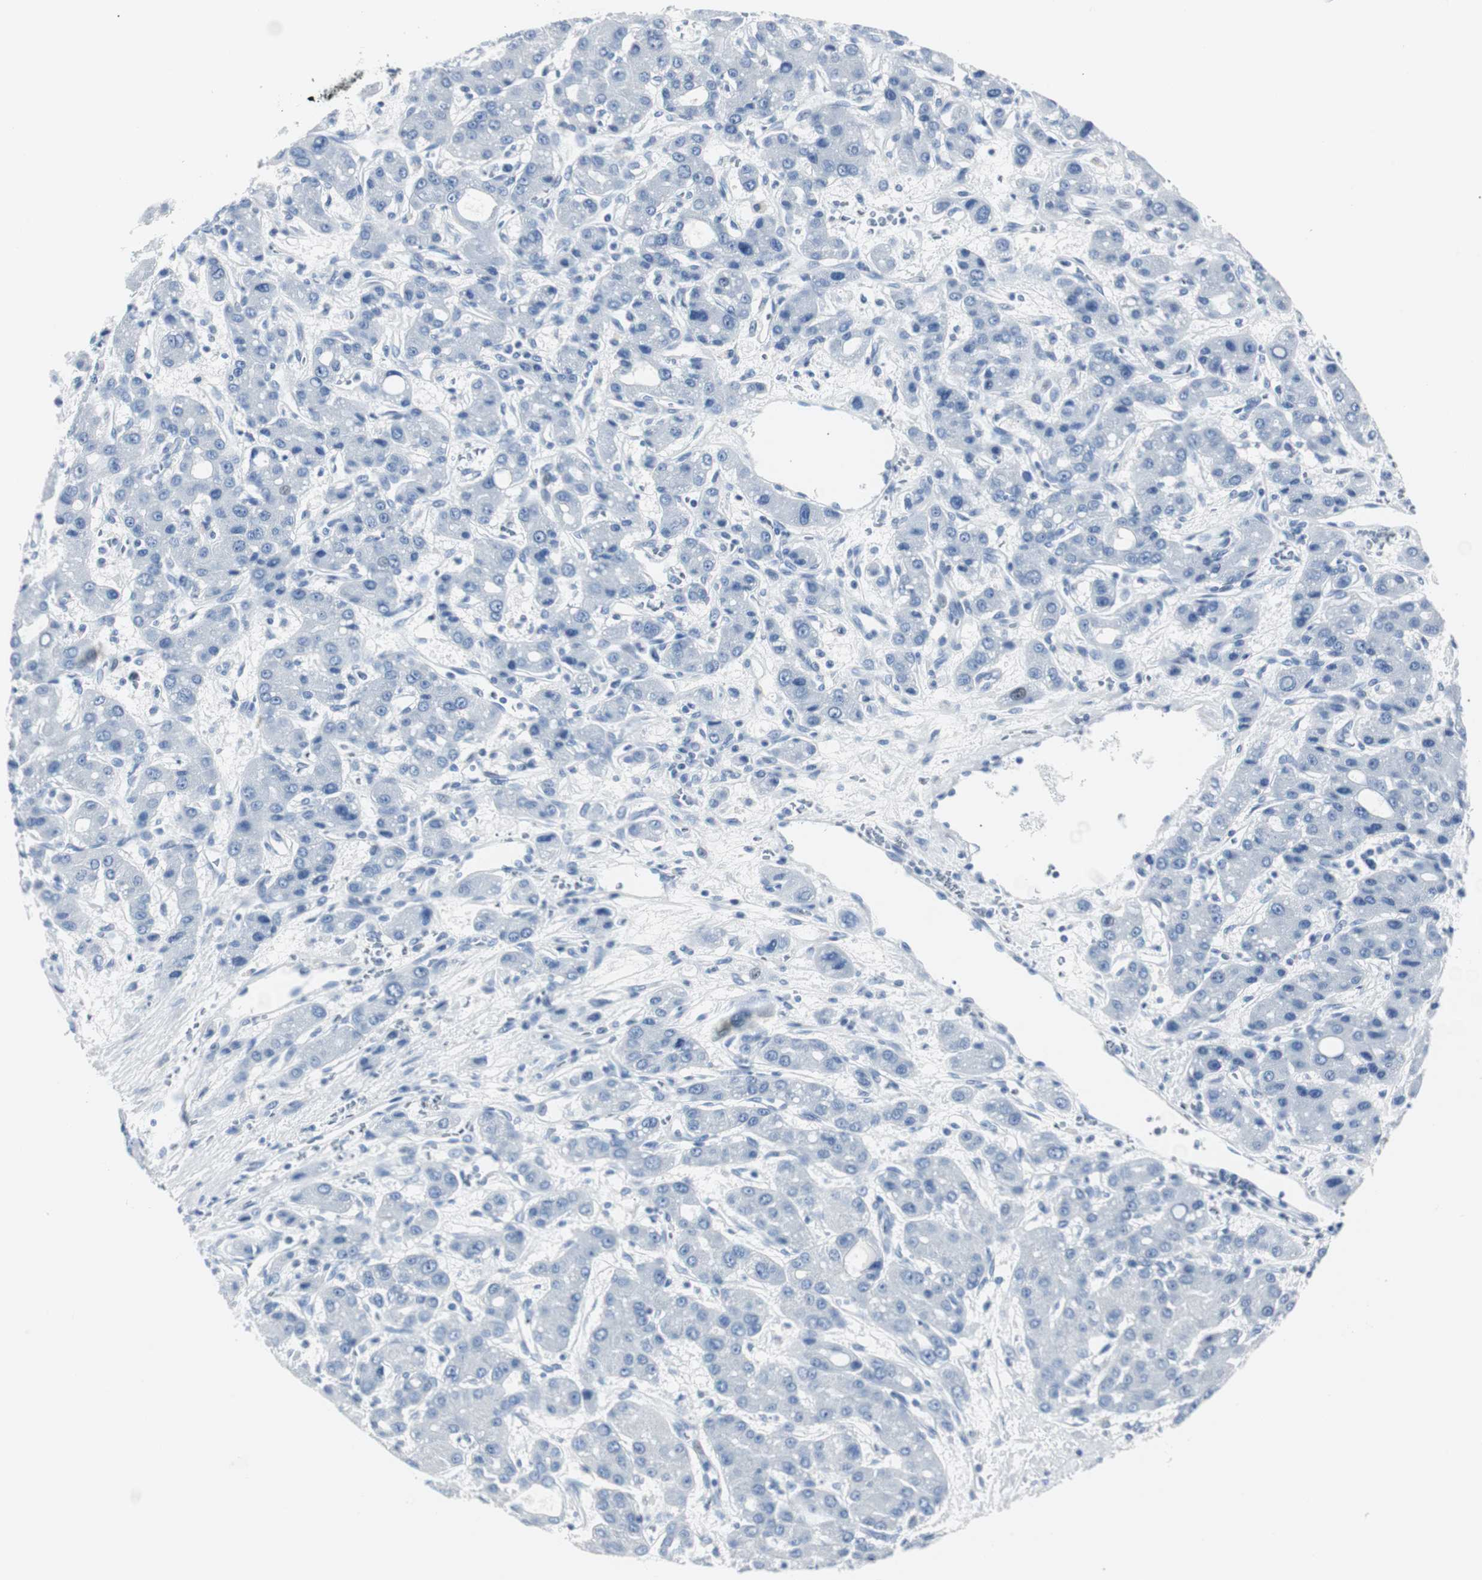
{"staining": {"intensity": "negative", "quantity": "none", "location": "none"}, "tissue": "liver cancer", "cell_type": "Tumor cells", "image_type": "cancer", "snomed": [{"axis": "morphology", "description": "Carcinoma, Hepatocellular, NOS"}, {"axis": "topography", "description": "Liver"}], "caption": "An IHC micrograph of hepatocellular carcinoma (liver) is shown. There is no staining in tumor cells of hepatocellular carcinoma (liver).", "gene": "GAP43", "patient": {"sex": "male", "age": 55}}